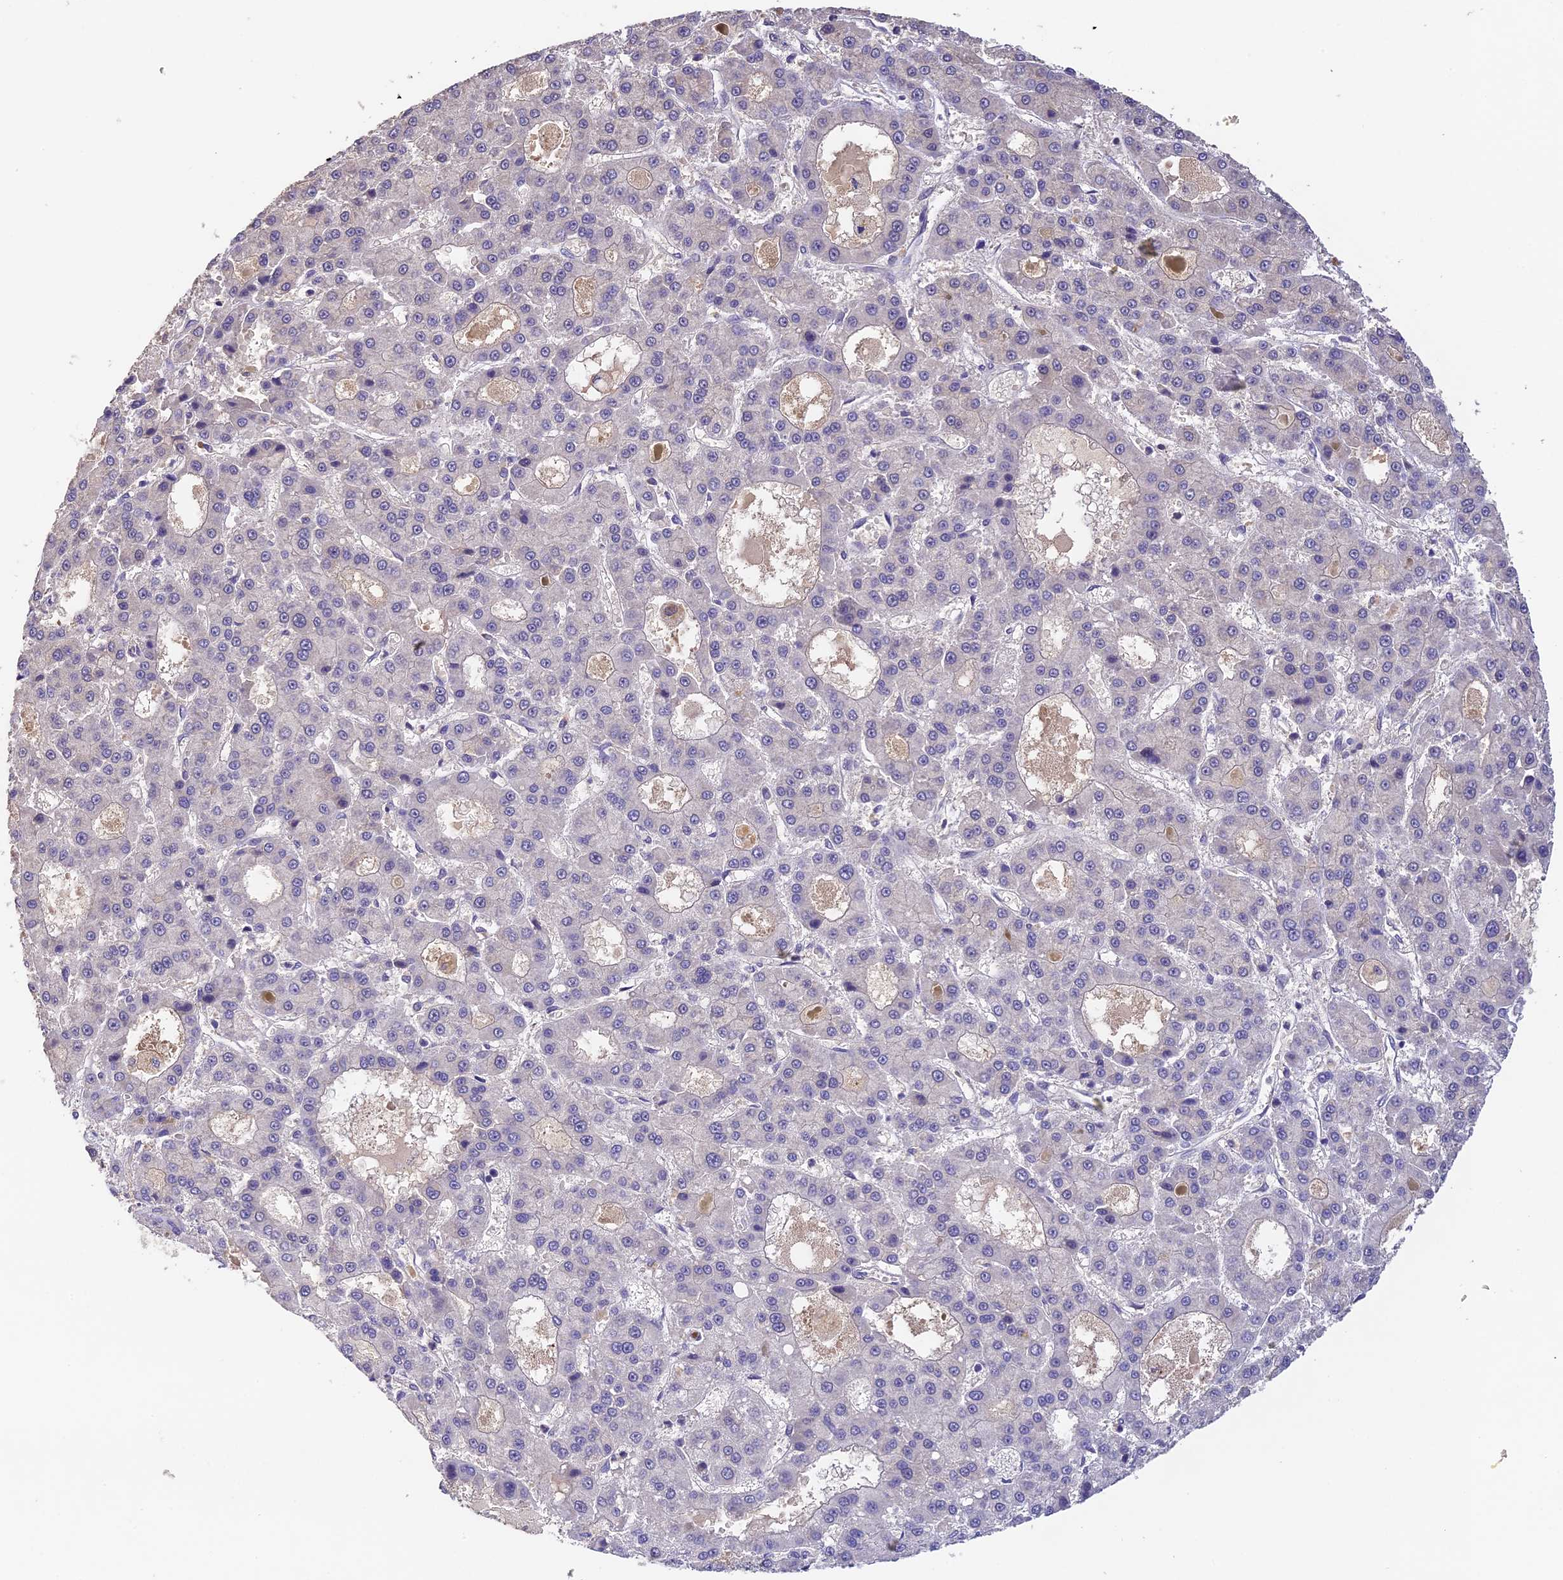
{"staining": {"intensity": "negative", "quantity": "none", "location": "none"}, "tissue": "liver cancer", "cell_type": "Tumor cells", "image_type": "cancer", "snomed": [{"axis": "morphology", "description": "Carcinoma, Hepatocellular, NOS"}, {"axis": "topography", "description": "Liver"}], "caption": "This is a photomicrograph of immunohistochemistry (IHC) staining of liver hepatocellular carcinoma, which shows no staining in tumor cells. Brightfield microscopy of immunohistochemistry stained with DAB (3,3'-diaminobenzidine) (brown) and hematoxylin (blue), captured at high magnification.", "gene": "ZNF436", "patient": {"sex": "male", "age": 70}}